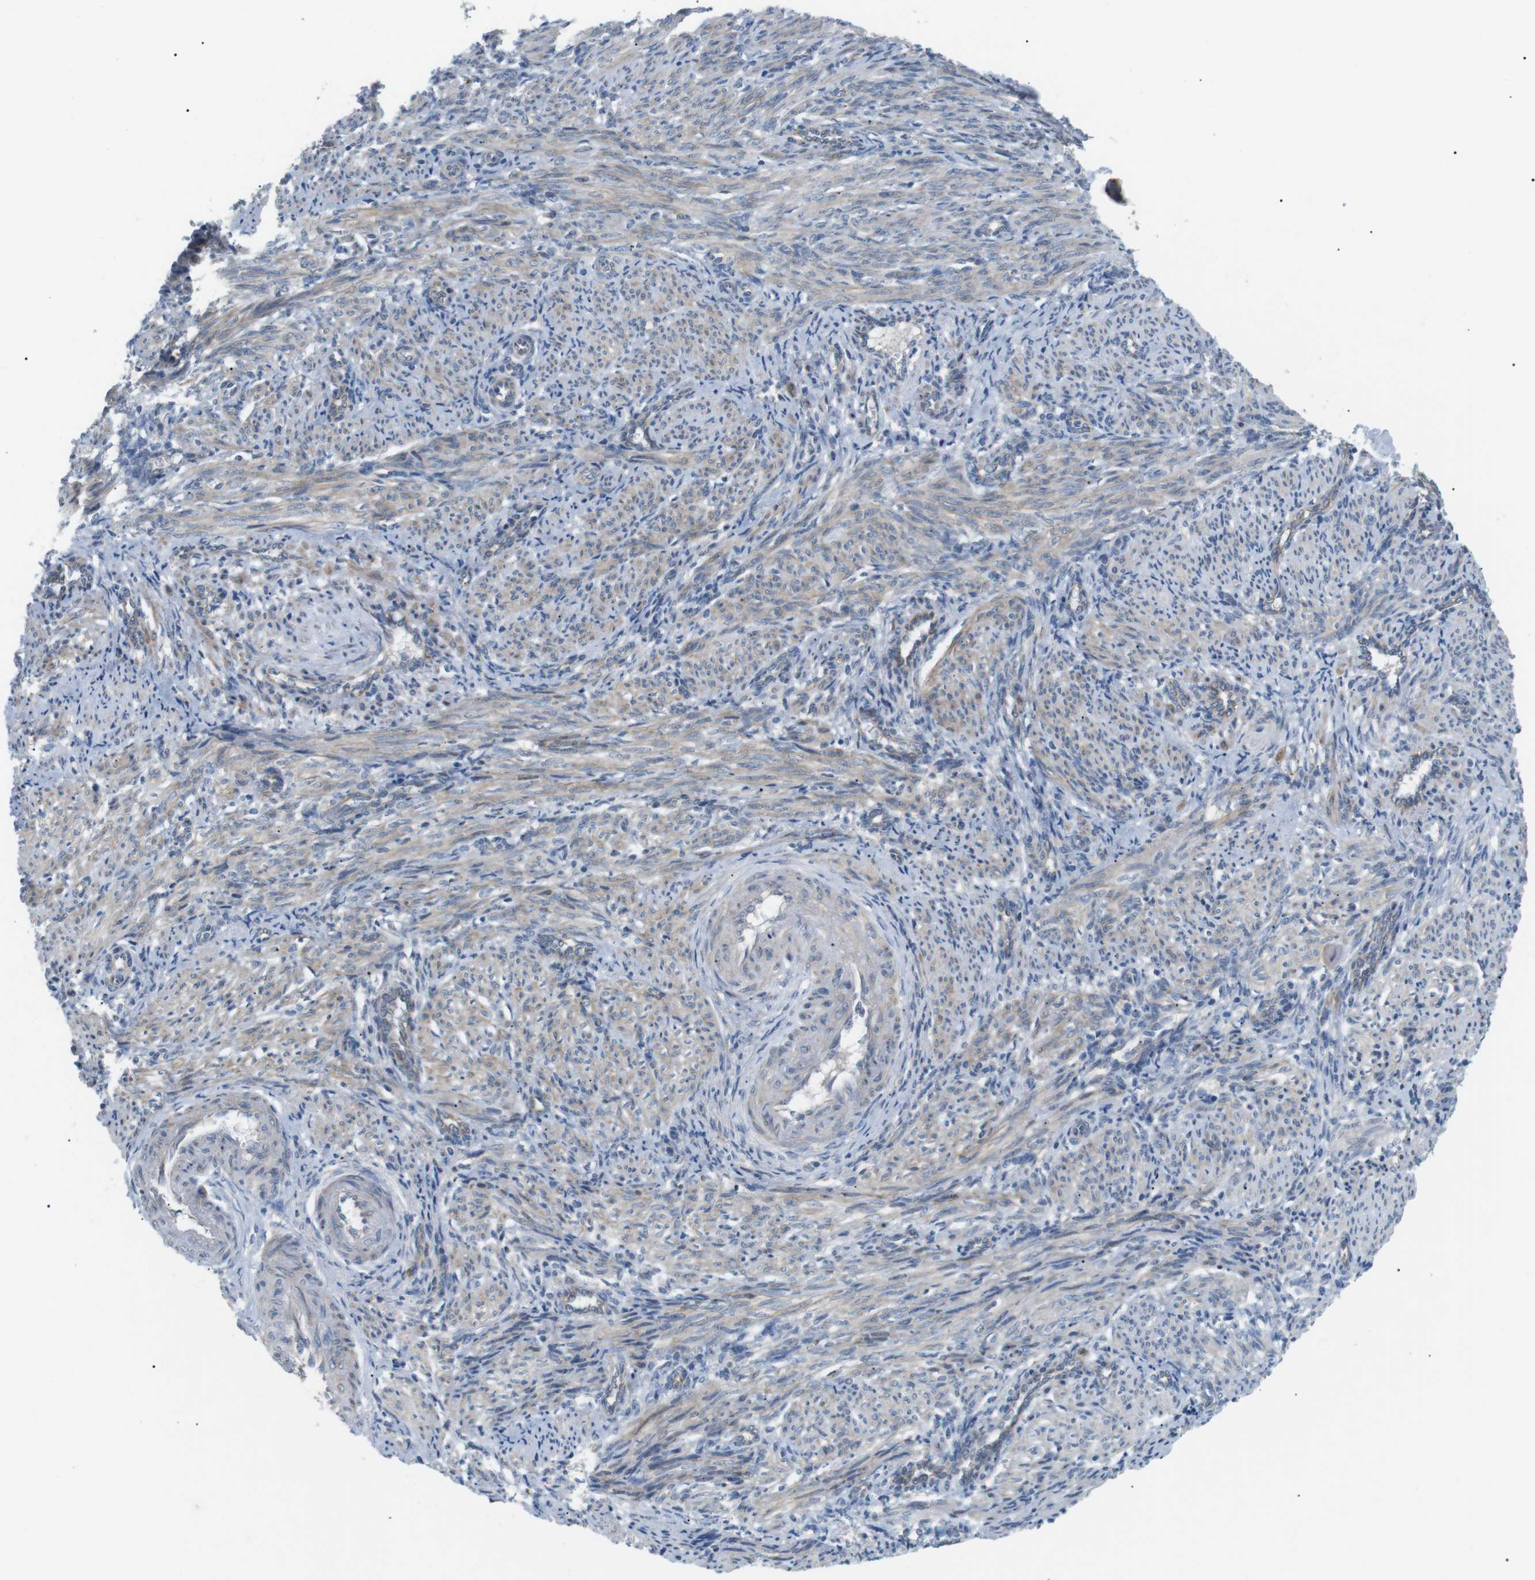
{"staining": {"intensity": "moderate", "quantity": ">75%", "location": "cytoplasmic/membranous"}, "tissue": "smooth muscle", "cell_type": "Smooth muscle cells", "image_type": "normal", "snomed": [{"axis": "morphology", "description": "Normal tissue, NOS"}, {"axis": "topography", "description": "Endometrium"}], "caption": "Immunohistochemistry histopathology image of unremarkable human smooth muscle stained for a protein (brown), which reveals medium levels of moderate cytoplasmic/membranous staining in approximately >75% of smooth muscle cells.", "gene": "MTARC2", "patient": {"sex": "female", "age": 33}}